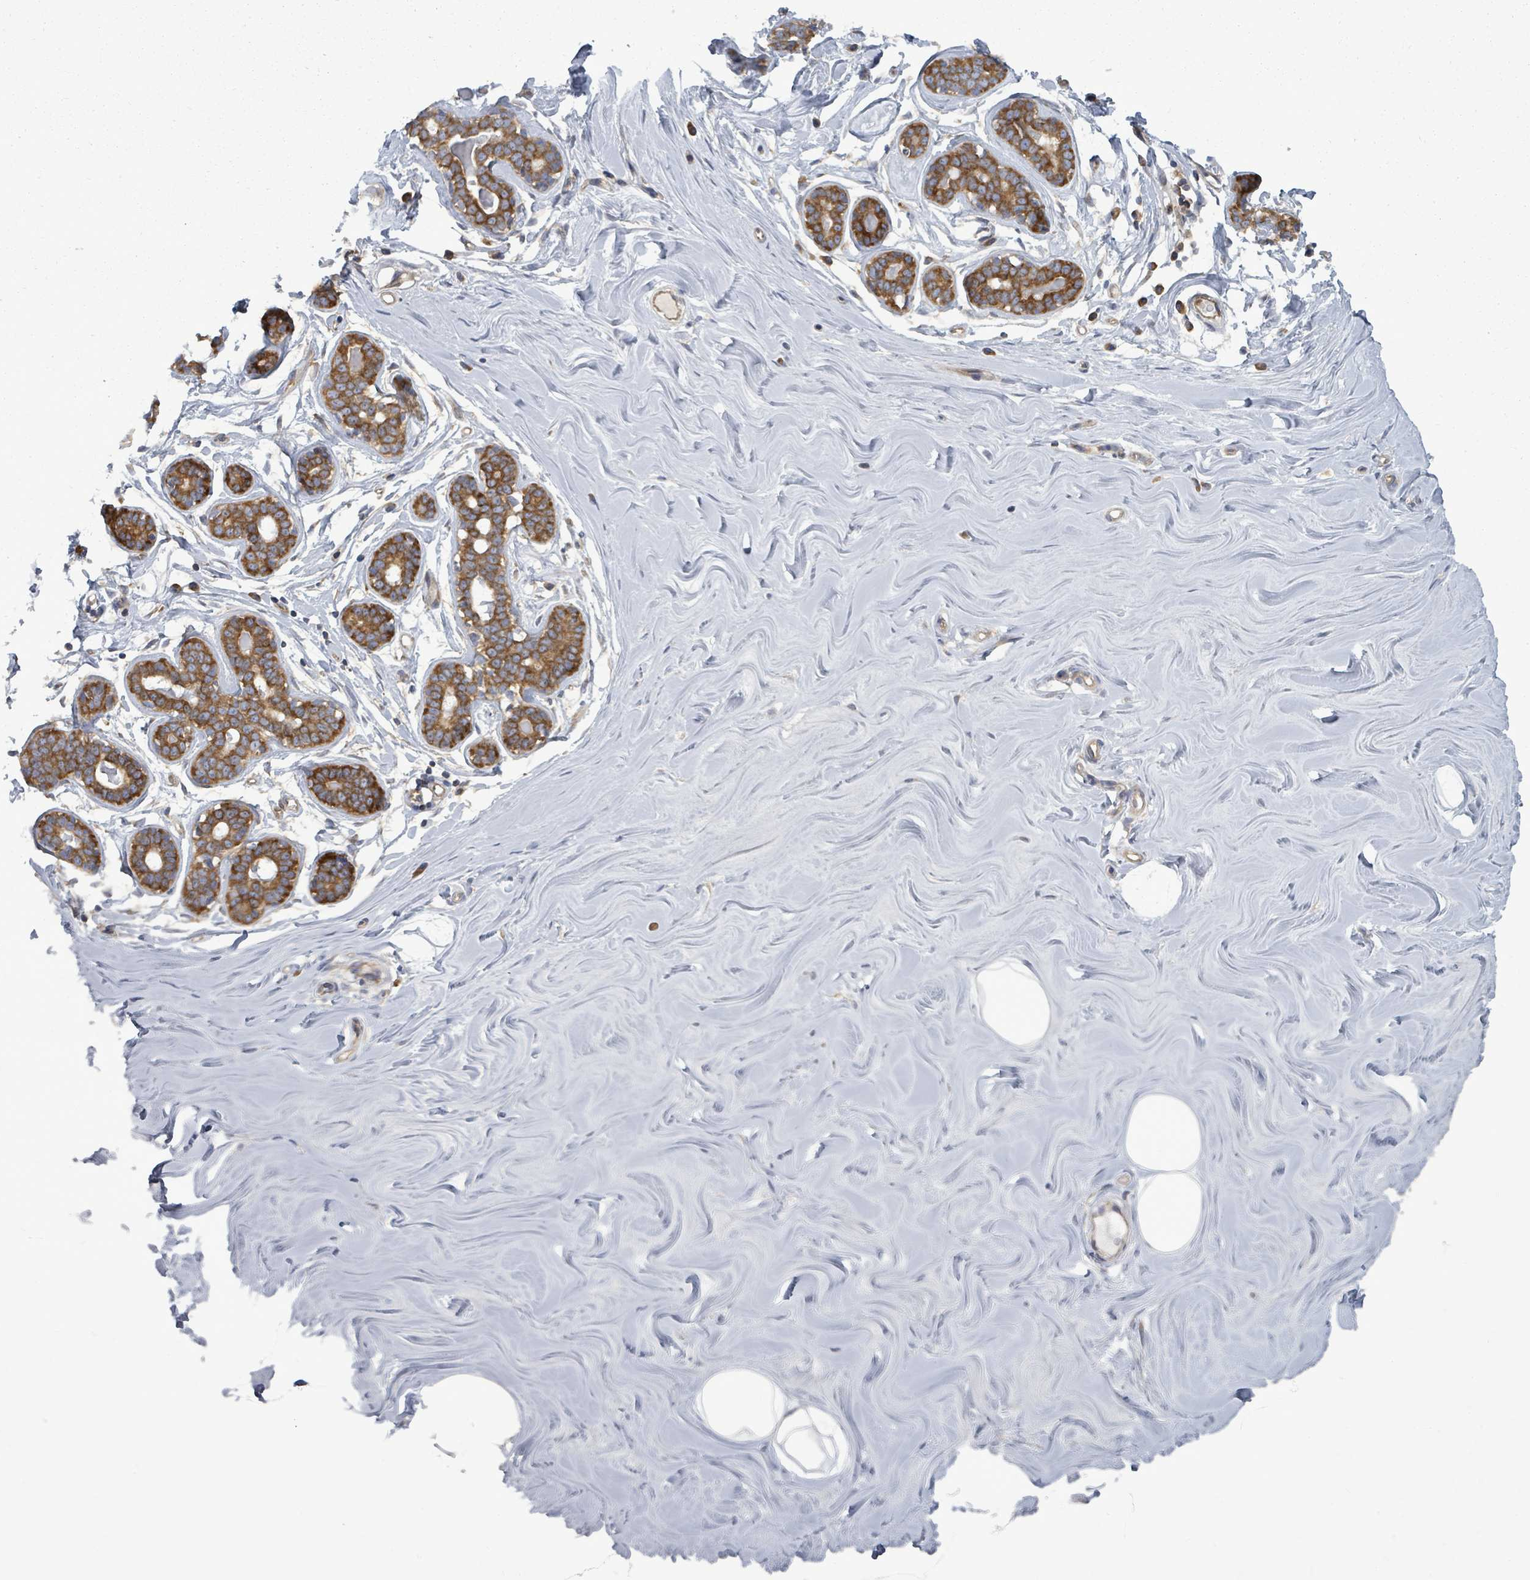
{"staining": {"intensity": "negative", "quantity": "none", "location": "none"}, "tissue": "breast", "cell_type": "Adipocytes", "image_type": "normal", "snomed": [{"axis": "morphology", "description": "Normal tissue, NOS"}, {"axis": "topography", "description": "Breast"}], "caption": "DAB immunohistochemical staining of normal human breast shows no significant positivity in adipocytes.", "gene": "EIF3CL", "patient": {"sex": "female", "age": 25}}